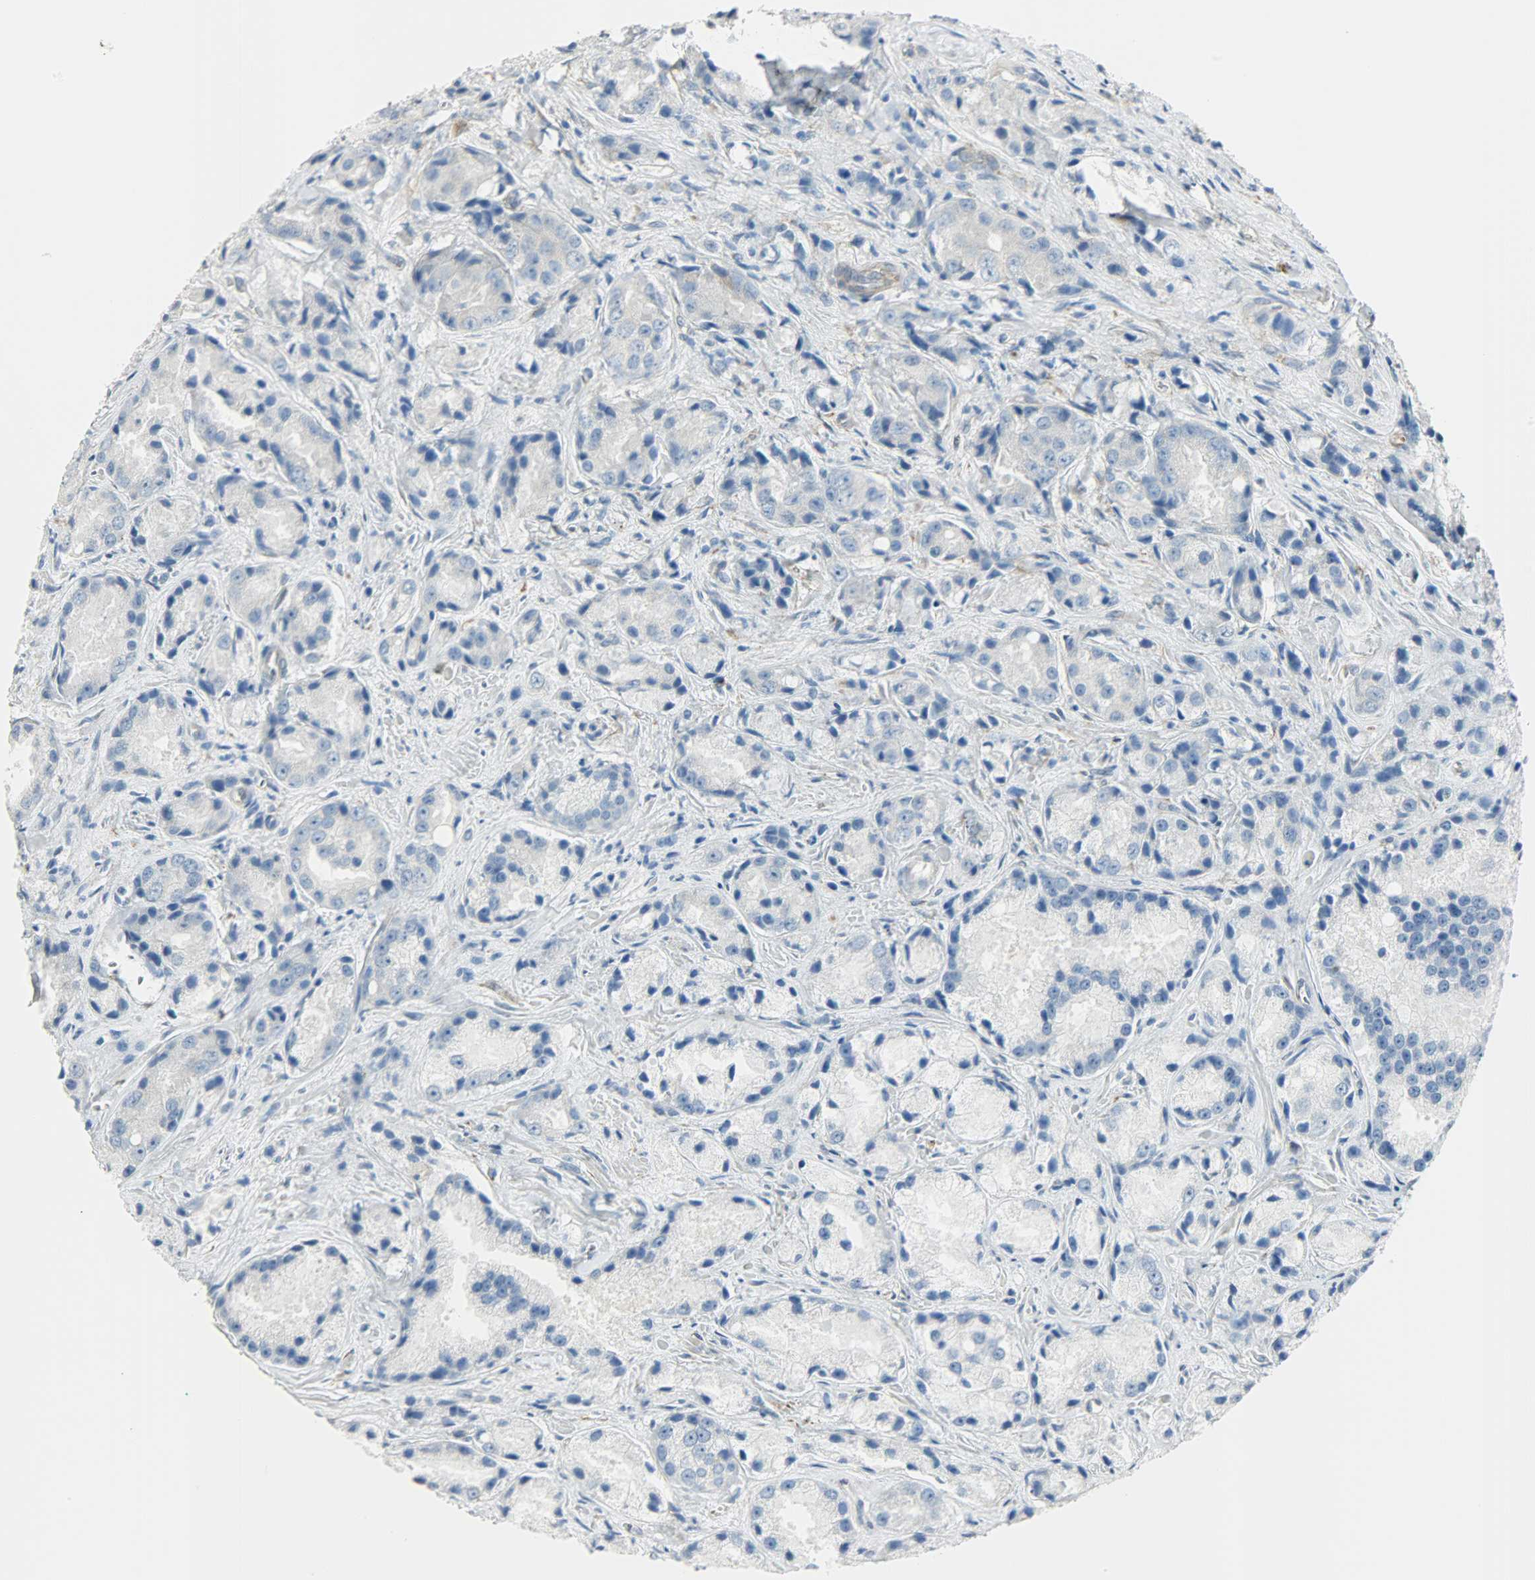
{"staining": {"intensity": "negative", "quantity": "none", "location": "none"}, "tissue": "prostate cancer", "cell_type": "Tumor cells", "image_type": "cancer", "snomed": [{"axis": "morphology", "description": "Adenocarcinoma, Low grade"}, {"axis": "topography", "description": "Prostate"}], "caption": "High power microscopy photomicrograph of an immunohistochemistry (IHC) image of prostate cancer (low-grade adenocarcinoma), revealing no significant staining in tumor cells.", "gene": "PKD2", "patient": {"sex": "male", "age": 64}}